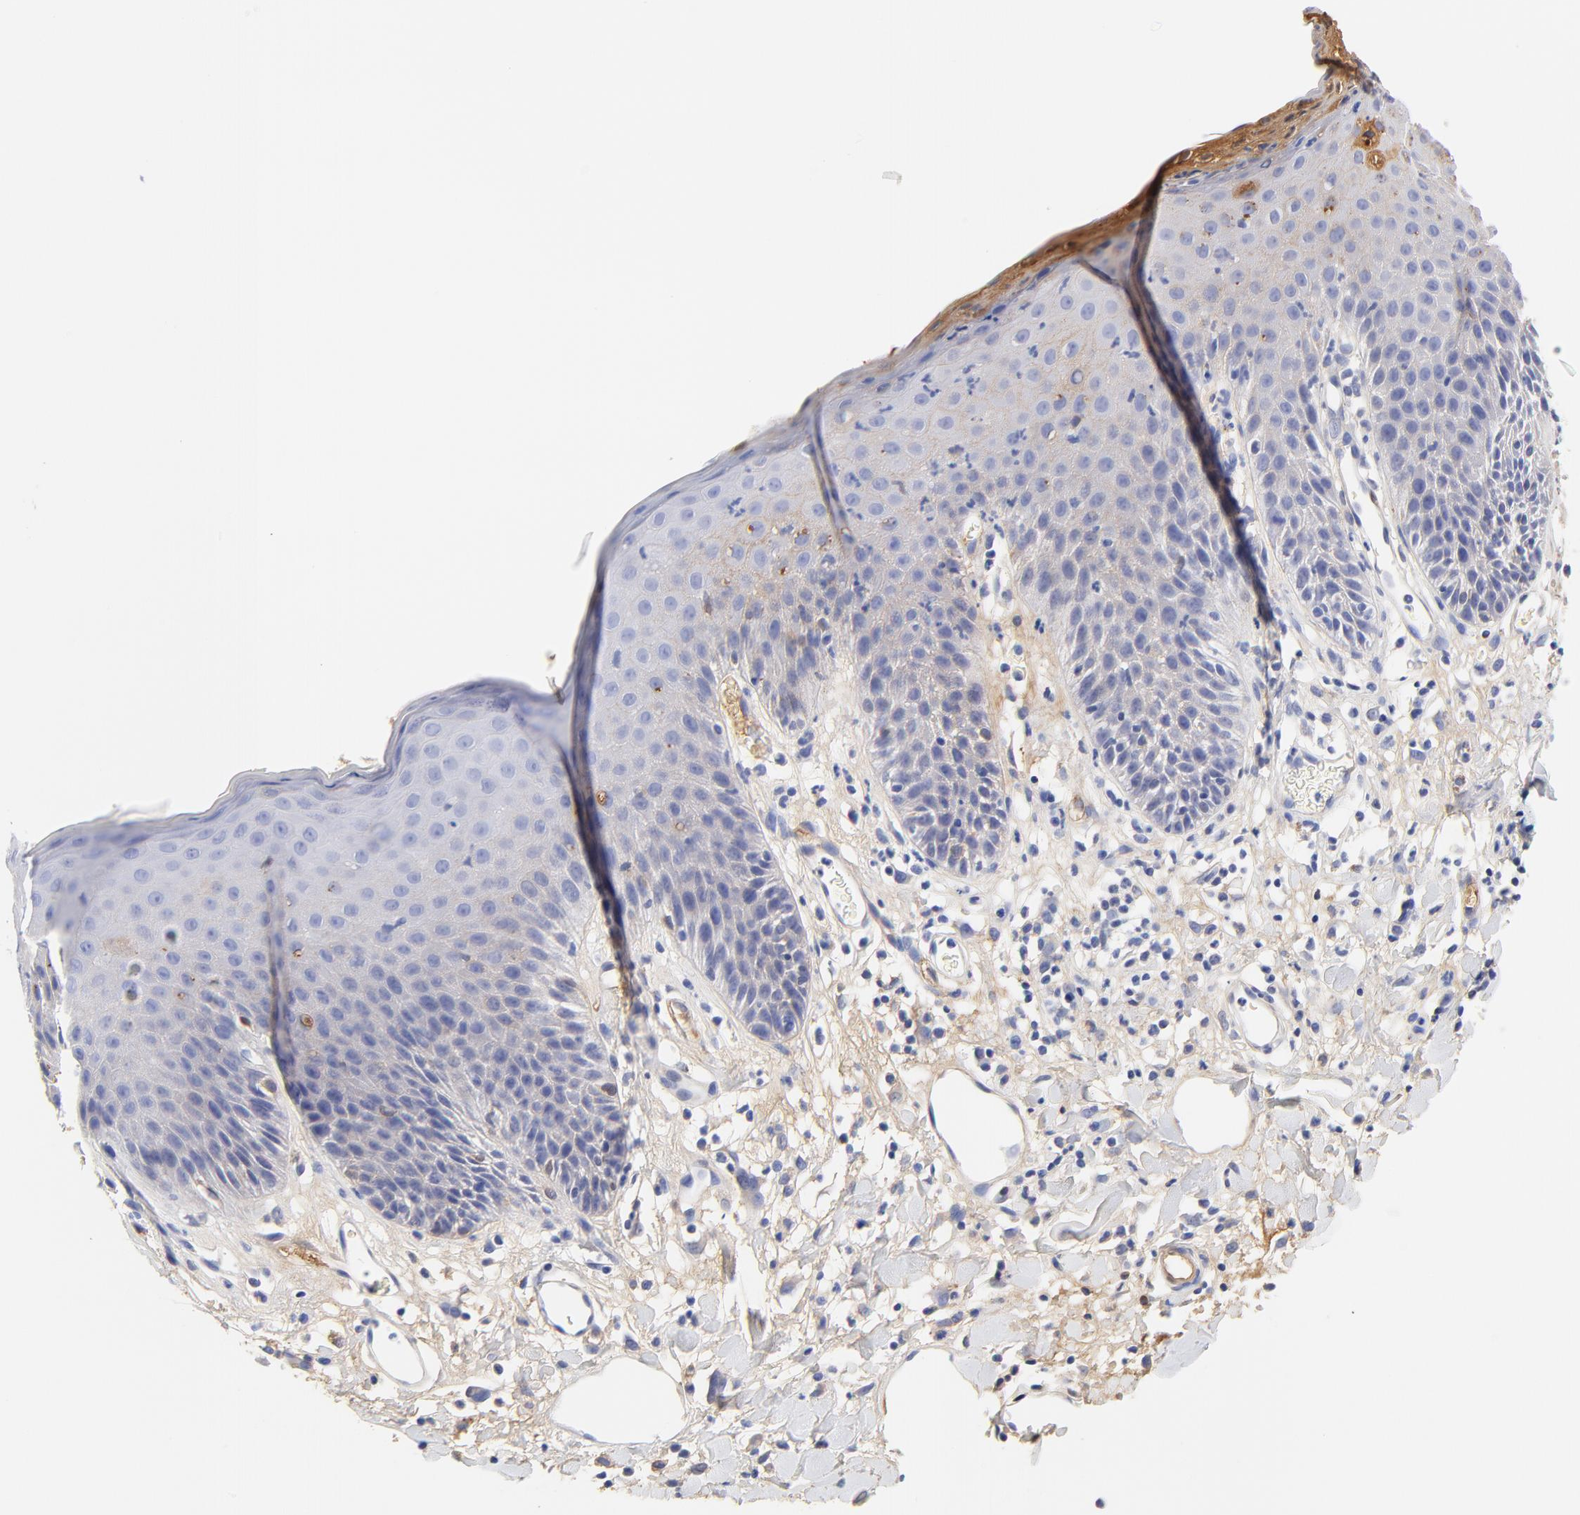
{"staining": {"intensity": "weak", "quantity": "<25%", "location": "cytoplasmic/membranous"}, "tissue": "skin", "cell_type": "Epidermal cells", "image_type": "normal", "snomed": [{"axis": "morphology", "description": "Normal tissue, NOS"}, {"axis": "topography", "description": "Vulva"}, {"axis": "topography", "description": "Peripheral nerve tissue"}], "caption": "Epidermal cells are negative for protein expression in benign human skin.", "gene": "IGLV3", "patient": {"sex": "female", "age": 68}}